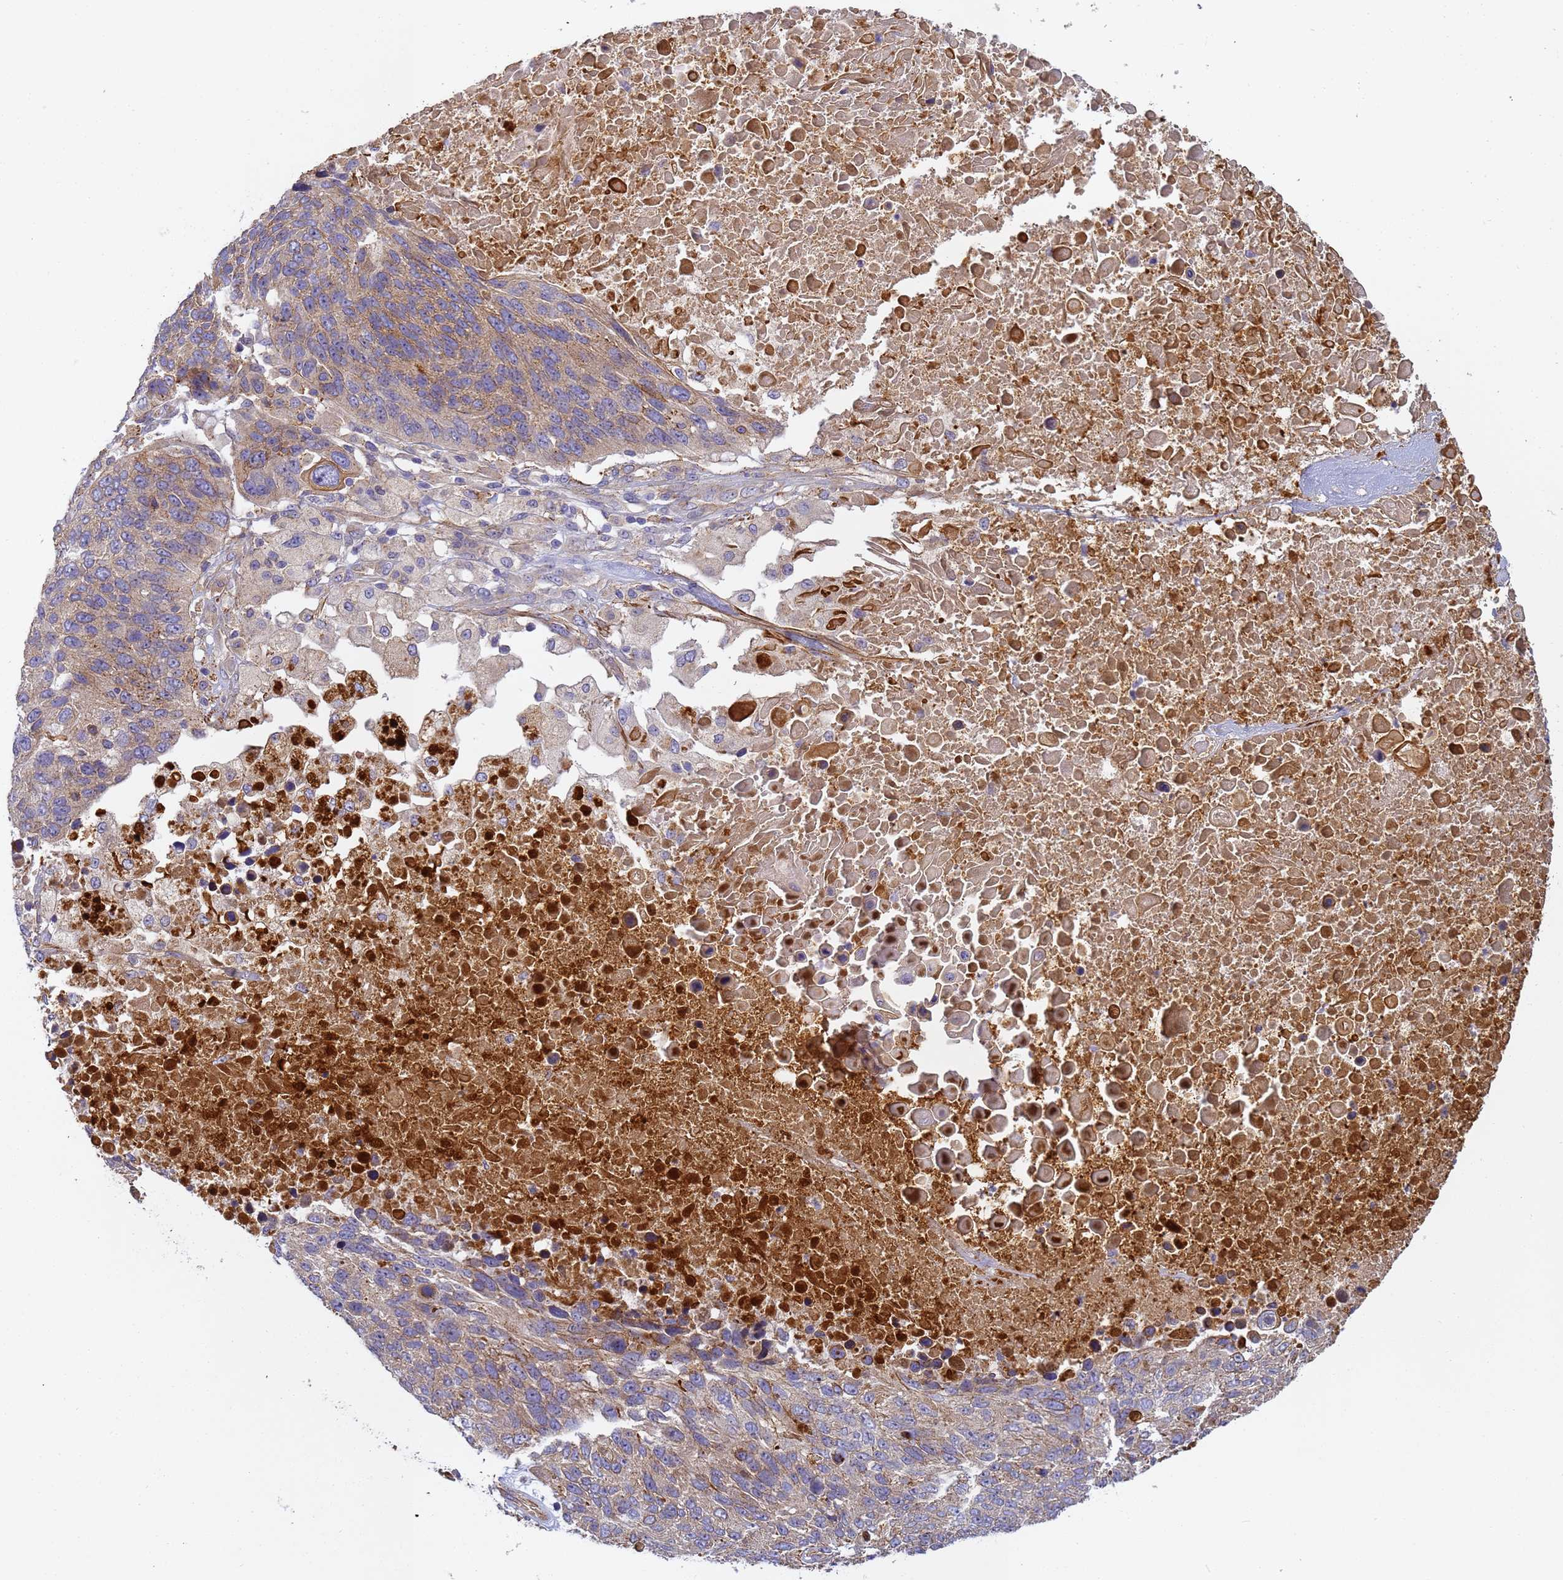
{"staining": {"intensity": "weak", "quantity": "25%-75%", "location": "cytoplasmic/membranous"}, "tissue": "lung cancer", "cell_type": "Tumor cells", "image_type": "cancer", "snomed": [{"axis": "morphology", "description": "Normal tissue, NOS"}, {"axis": "morphology", "description": "Squamous cell carcinoma, NOS"}, {"axis": "topography", "description": "Lymph node"}, {"axis": "topography", "description": "Lung"}], "caption": "Immunohistochemistry micrograph of human lung squamous cell carcinoma stained for a protein (brown), which reveals low levels of weak cytoplasmic/membranous staining in approximately 25%-75% of tumor cells.", "gene": "RALGAPA2", "patient": {"sex": "male", "age": 66}}